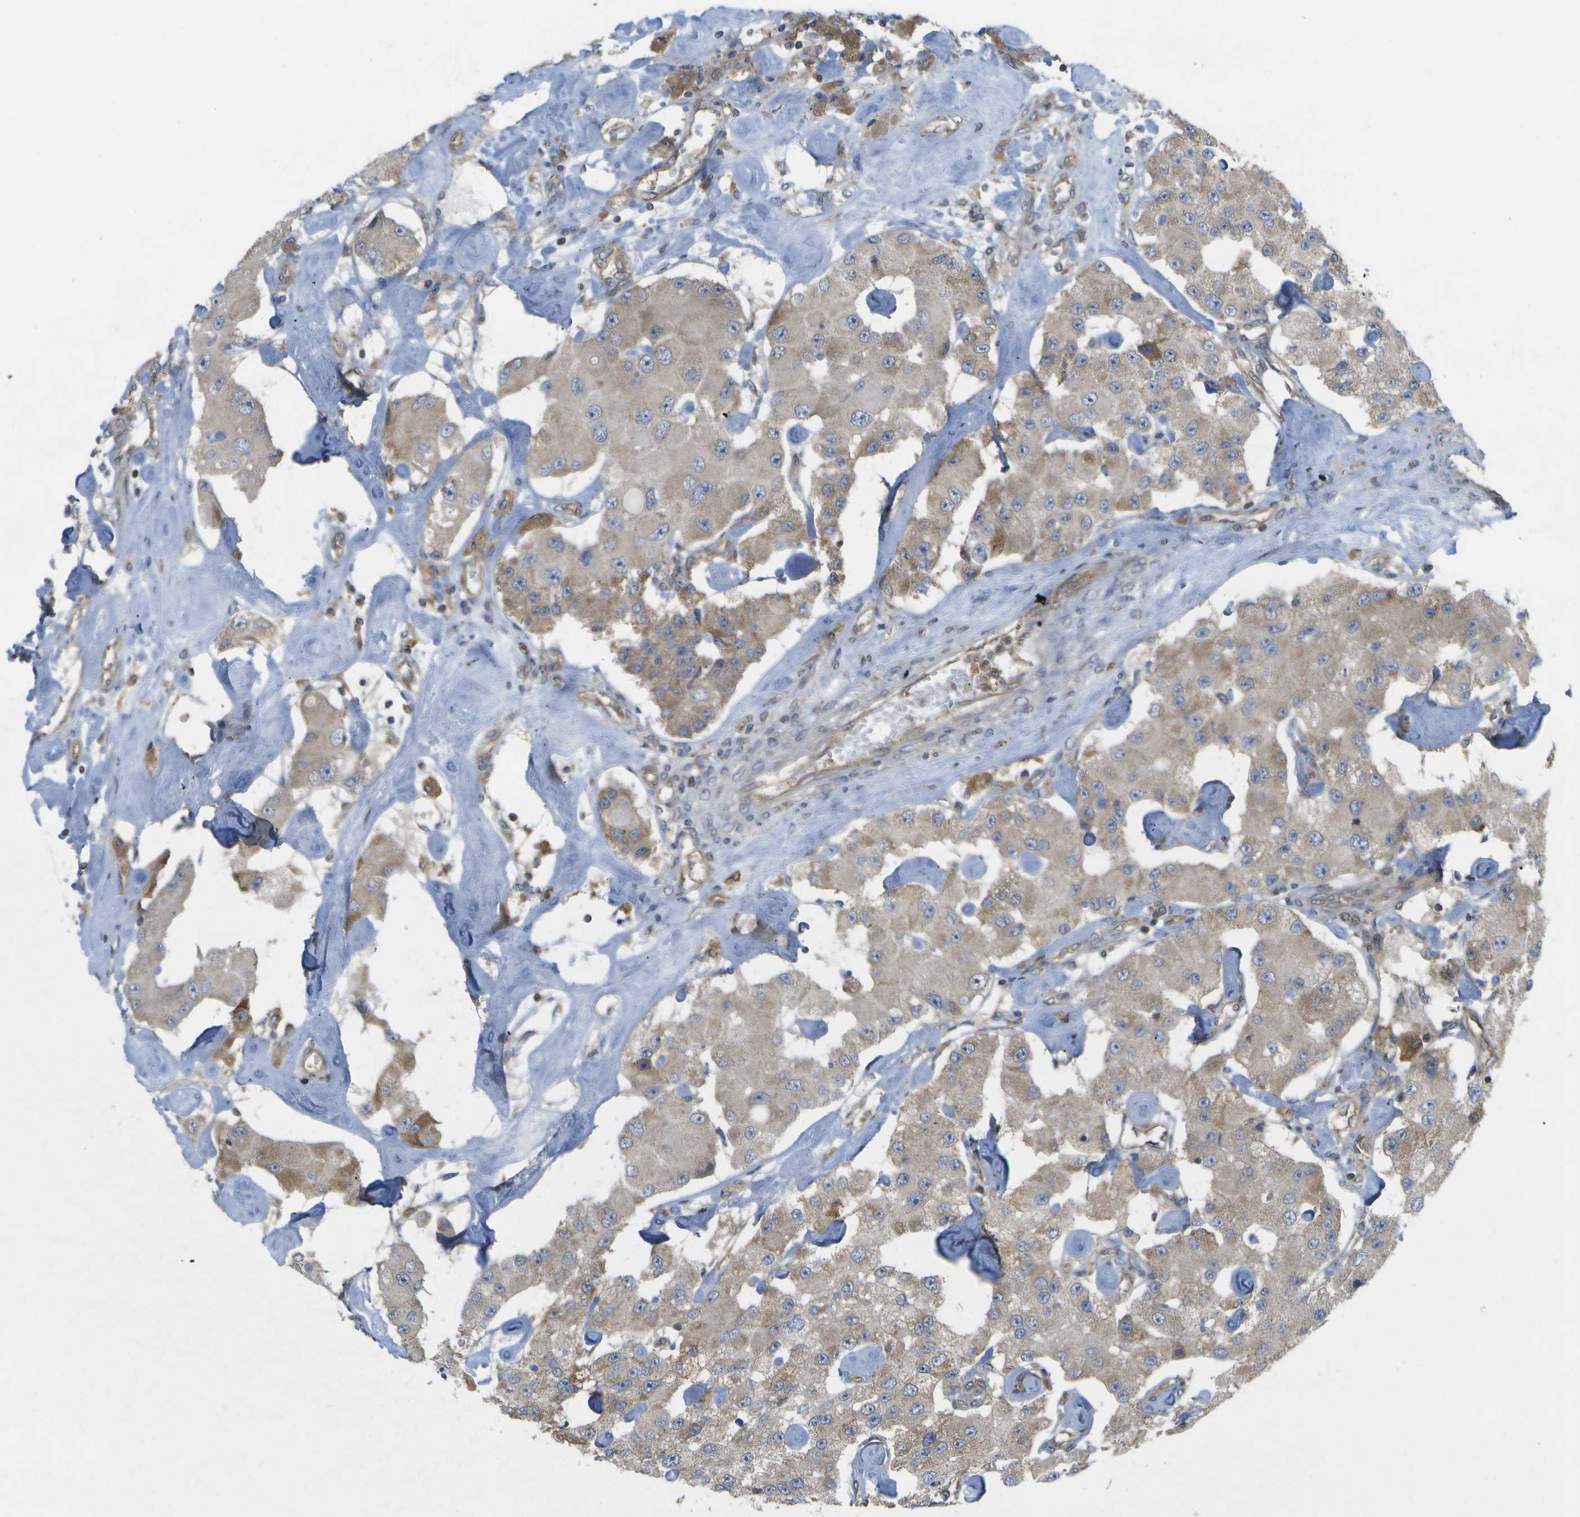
{"staining": {"intensity": "weak", "quantity": ">75%", "location": "cytoplasmic/membranous"}, "tissue": "carcinoid", "cell_type": "Tumor cells", "image_type": "cancer", "snomed": [{"axis": "morphology", "description": "Carcinoid, malignant, NOS"}, {"axis": "topography", "description": "Pancreas"}], "caption": "Malignant carcinoid was stained to show a protein in brown. There is low levels of weak cytoplasmic/membranous expression in approximately >75% of tumor cells.", "gene": "DPM3", "patient": {"sex": "male", "age": 41}}